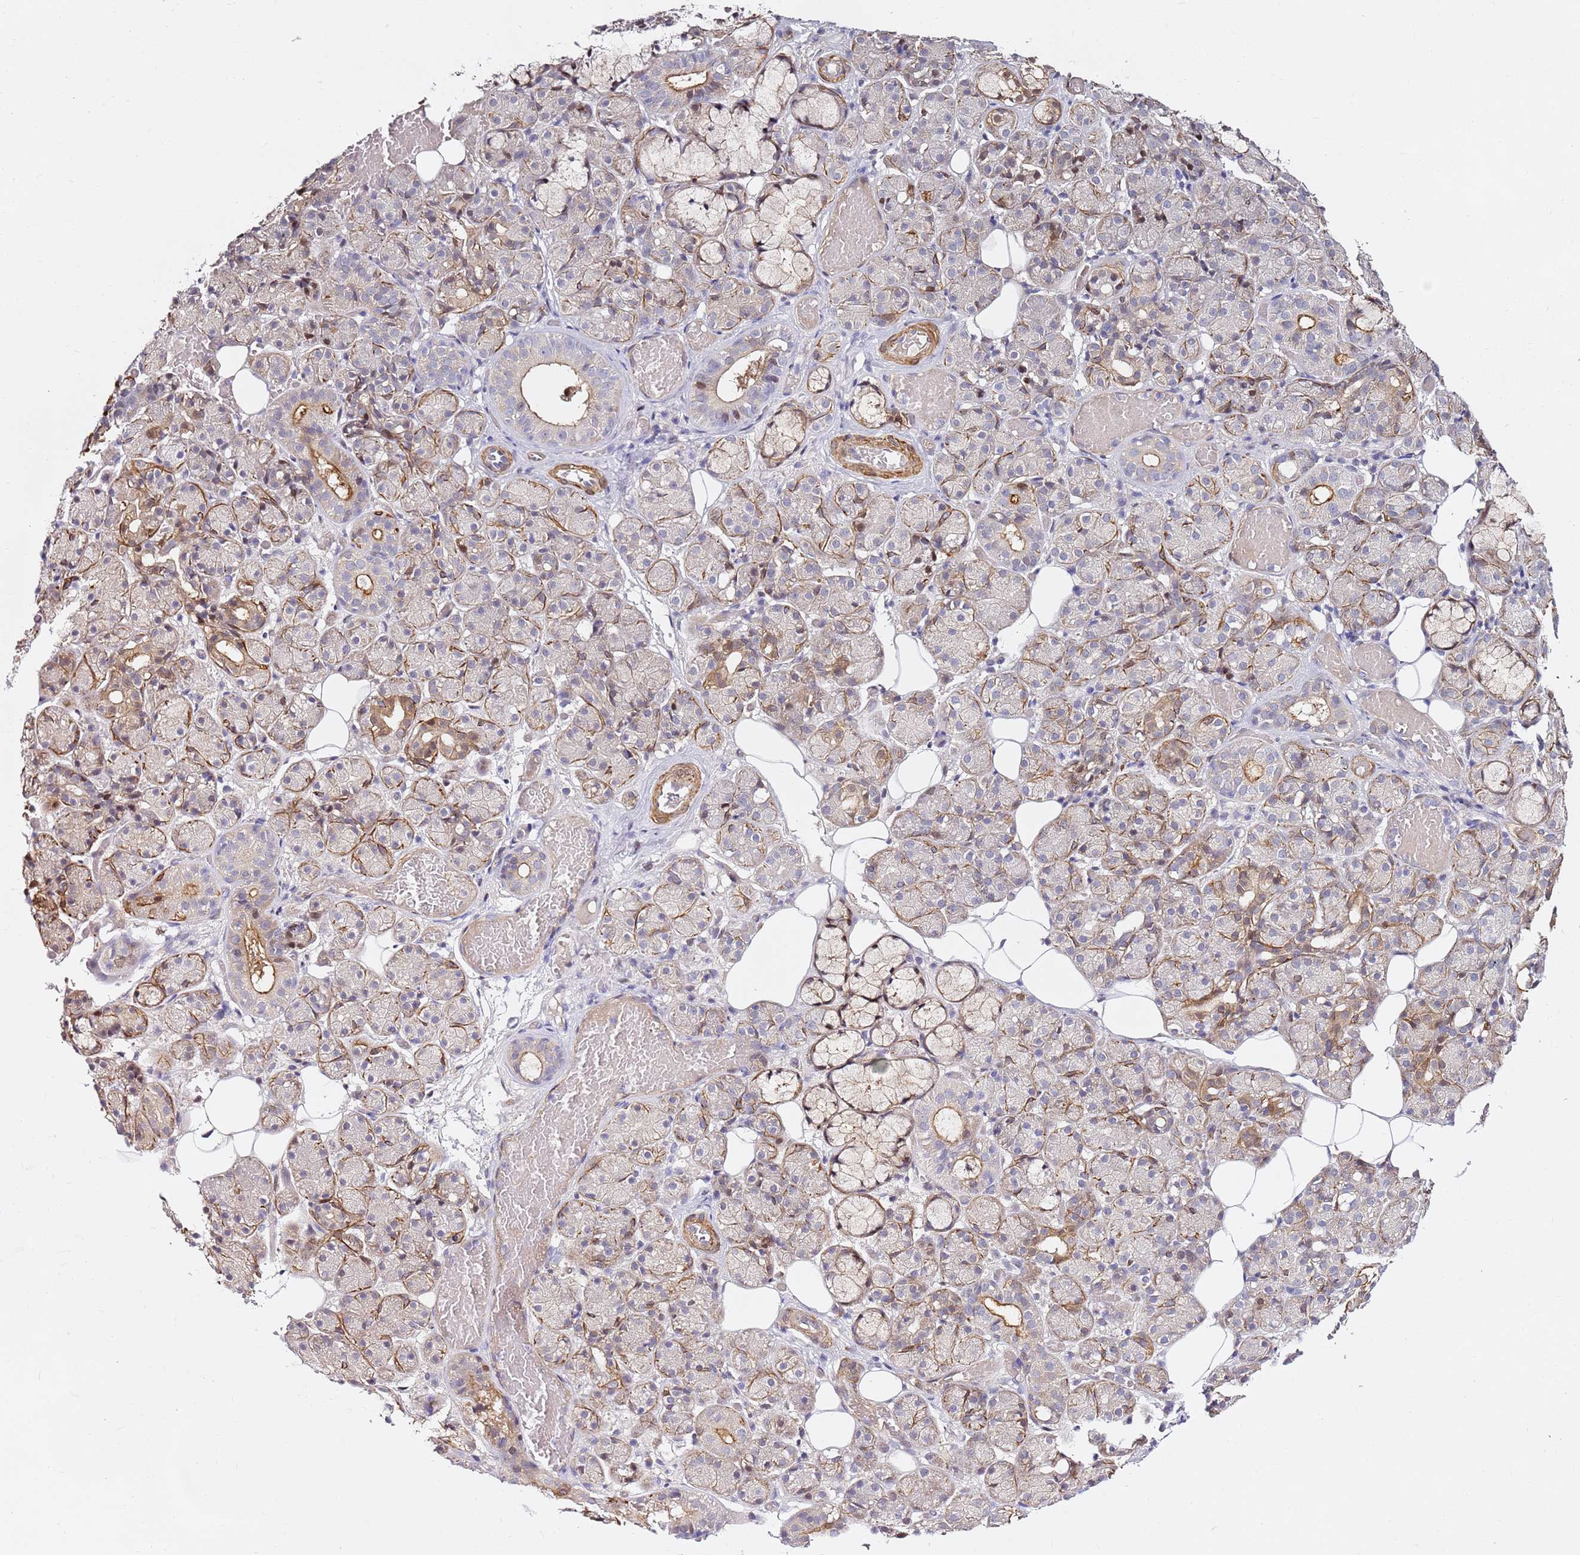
{"staining": {"intensity": "moderate", "quantity": "<25%", "location": "cytoplasmic/membranous"}, "tissue": "salivary gland", "cell_type": "Glandular cells", "image_type": "normal", "snomed": [{"axis": "morphology", "description": "Normal tissue, NOS"}, {"axis": "topography", "description": "Salivary gland"}], "caption": "Immunohistochemical staining of normal human salivary gland shows low levels of moderate cytoplasmic/membranous expression in approximately <25% of glandular cells. Immunohistochemistry stains the protein in brown and the nuclei are stained blue.", "gene": "EPS8L1", "patient": {"sex": "male", "age": 63}}